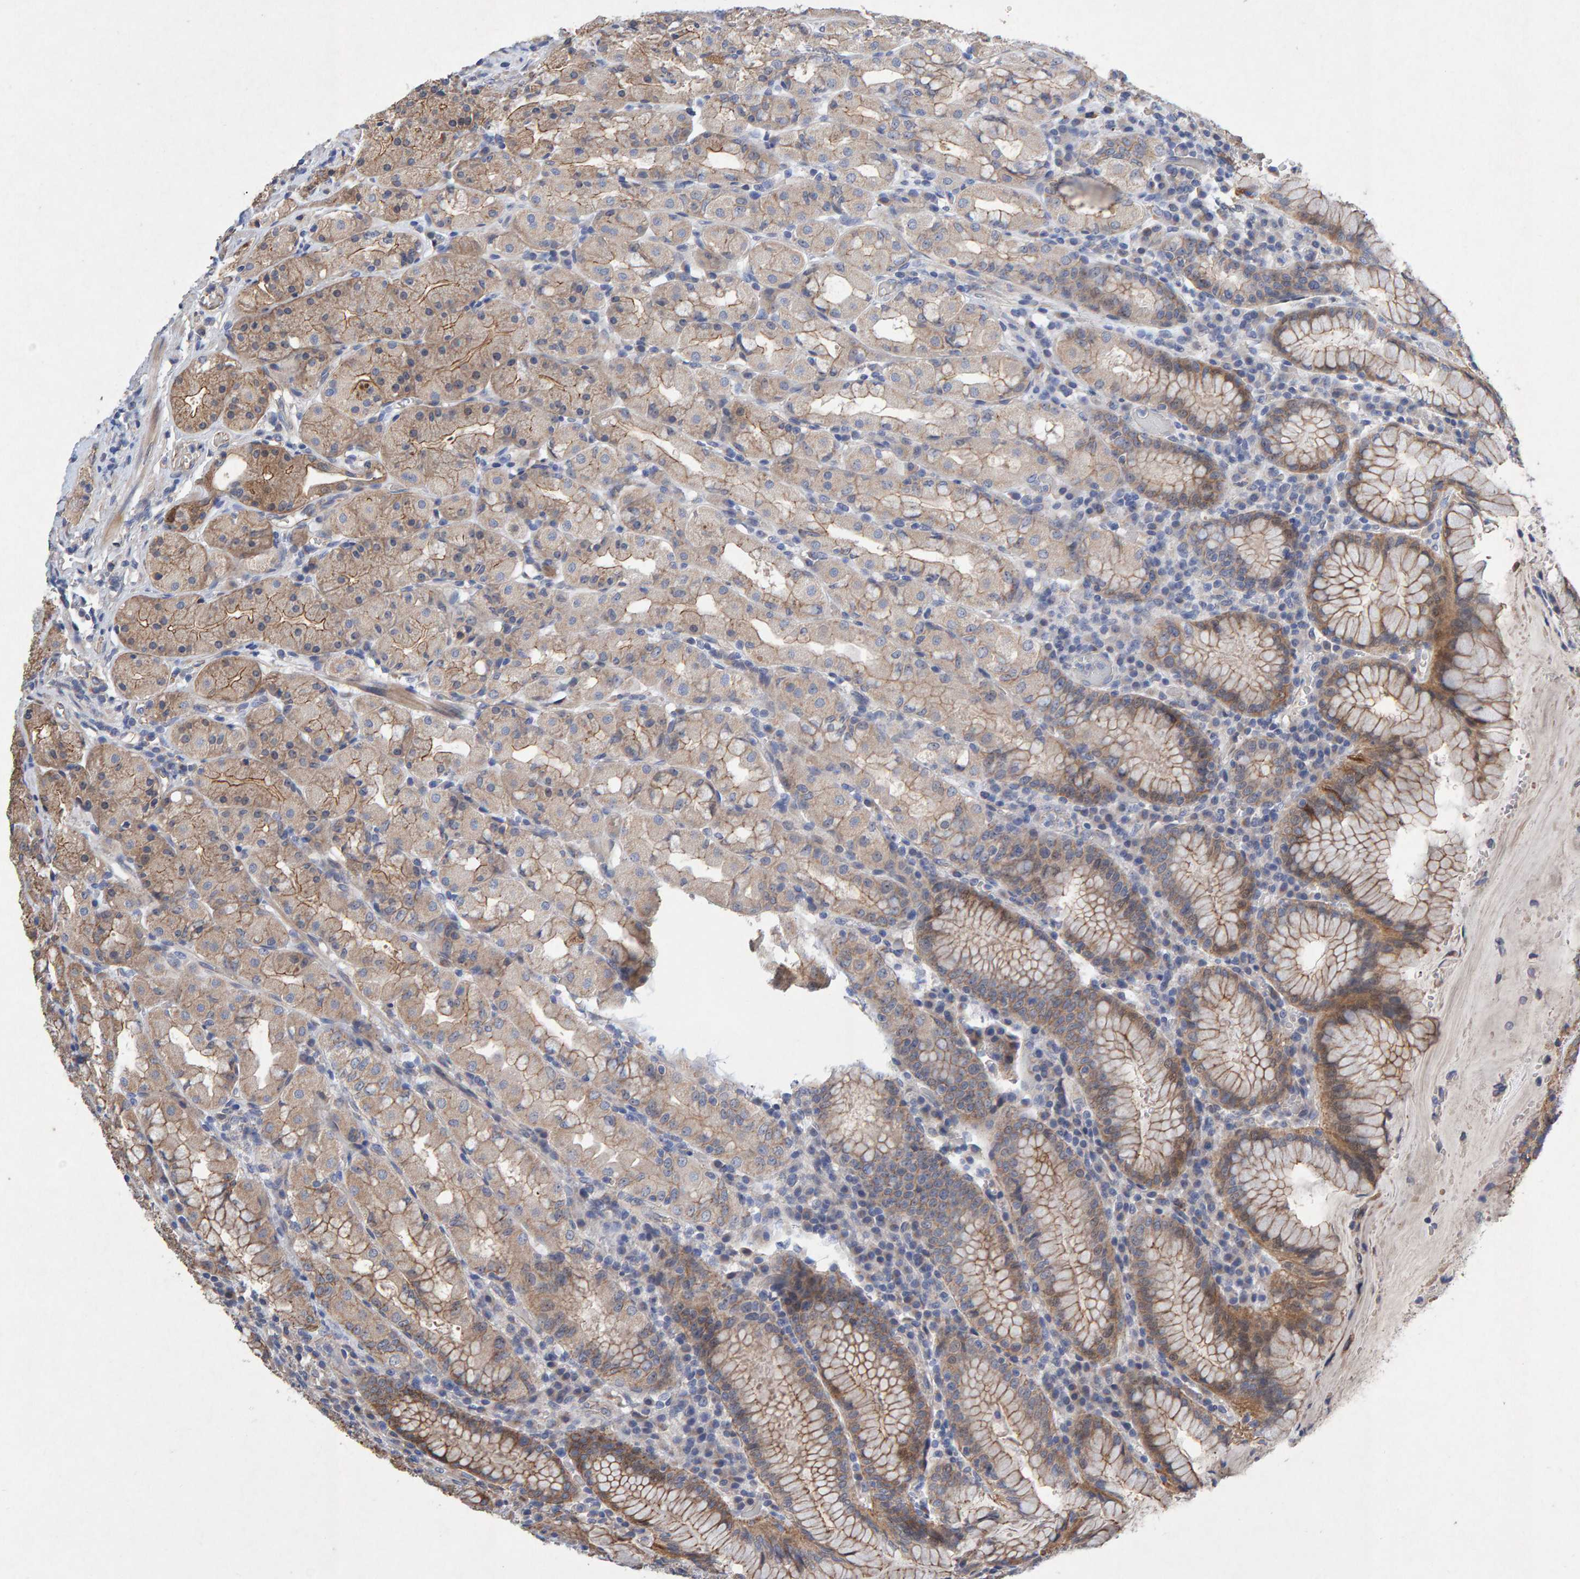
{"staining": {"intensity": "moderate", "quantity": "25%-75%", "location": "cytoplasmic/membranous"}, "tissue": "stomach", "cell_type": "Glandular cells", "image_type": "normal", "snomed": [{"axis": "morphology", "description": "Normal tissue, NOS"}, {"axis": "topography", "description": "Stomach, lower"}], "caption": "Immunohistochemistry (IHC) (DAB) staining of benign stomach shows moderate cytoplasmic/membranous protein staining in about 25%-75% of glandular cells. The staining is performed using DAB brown chromogen to label protein expression. The nuclei are counter-stained blue using hematoxylin.", "gene": "EFR3A", "patient": {"sex": "female", "age": 56}}